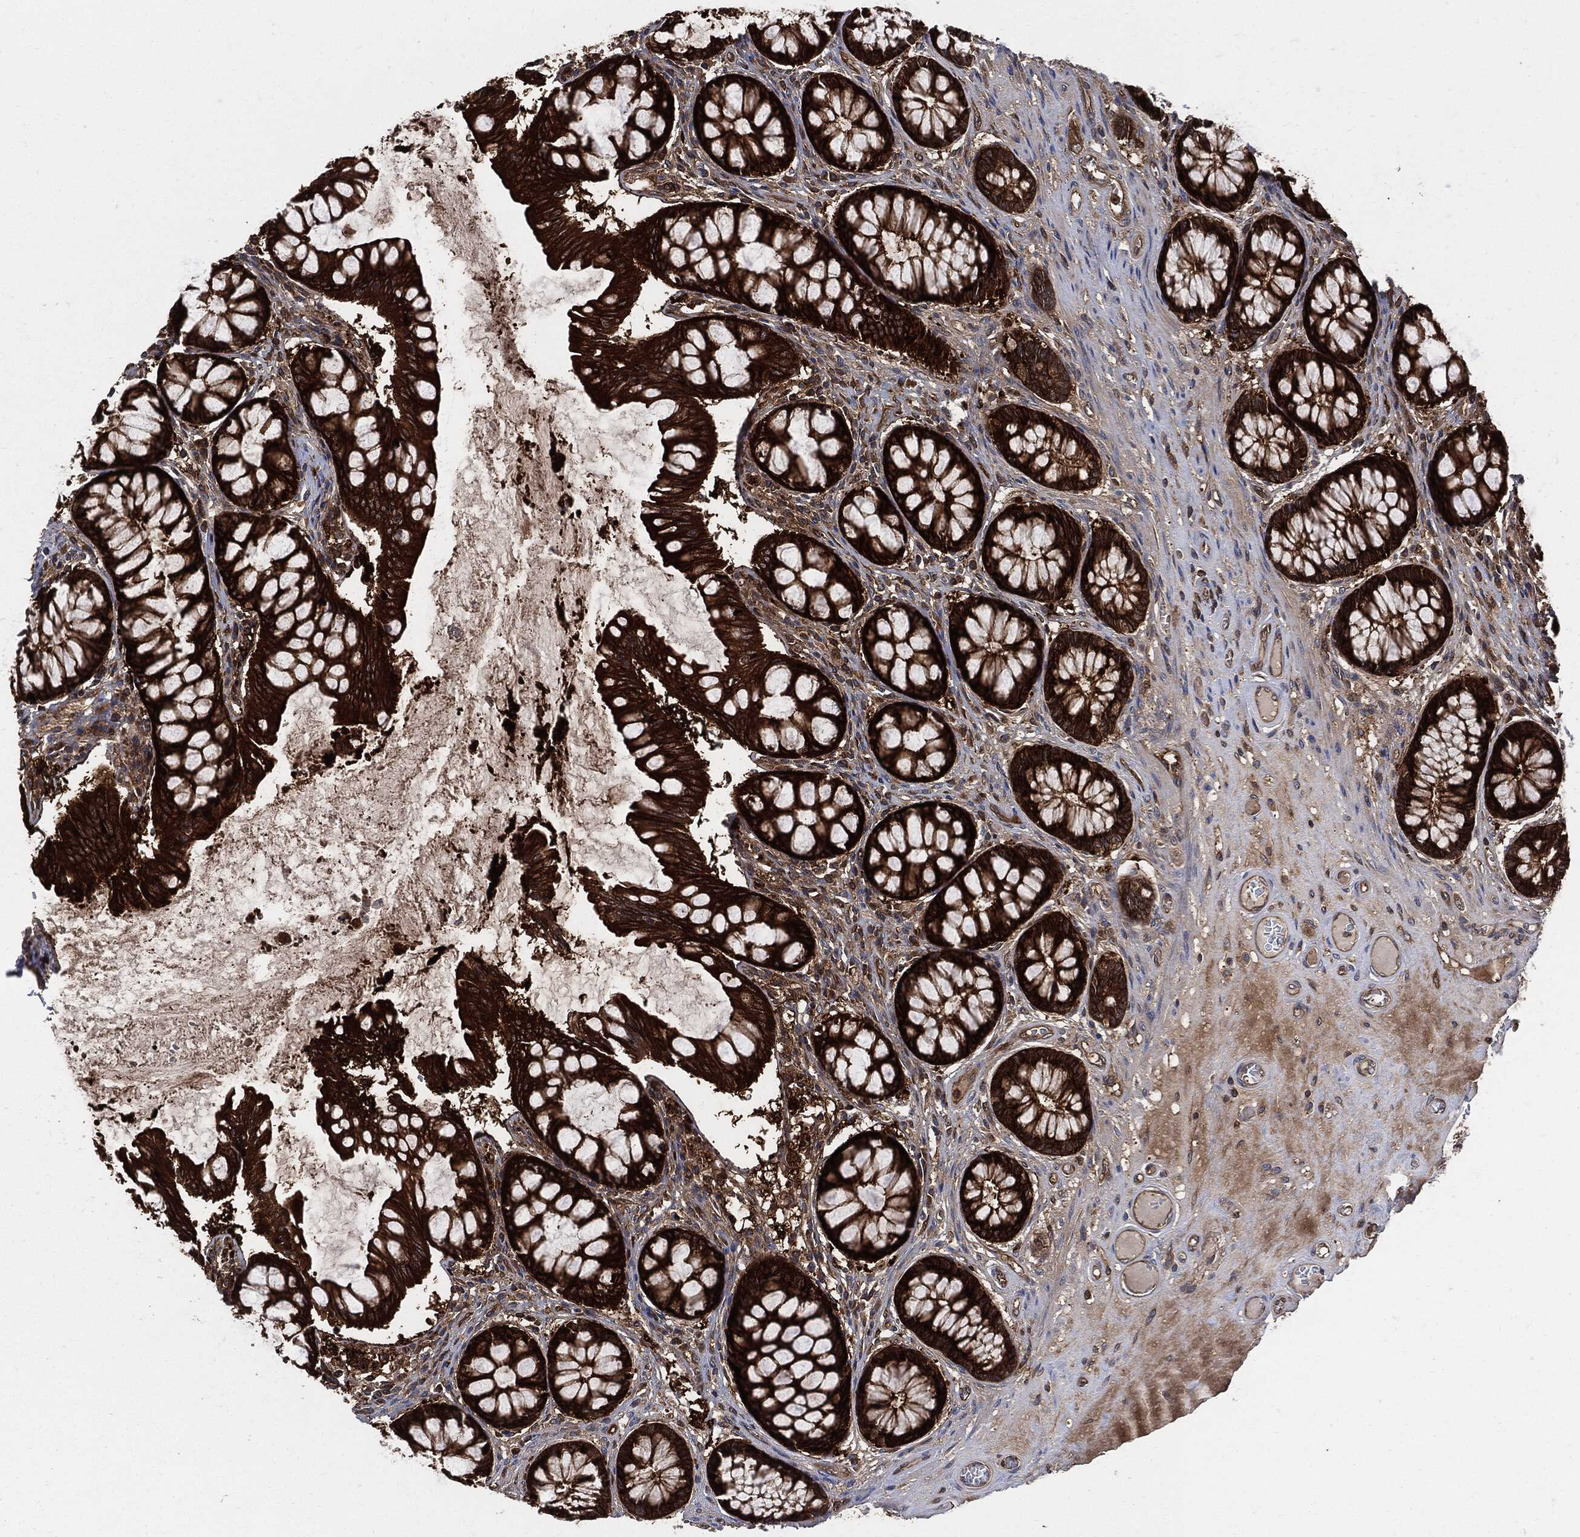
{"staining": {"intensity": "negative", "quantity": "none", "location": "none"}, "tissue": "colon", "cell_type": "Endothelial cells", "image_type": "normal", "snomed": [{"axis": "morphology", "description": "Normal tissue, NOS"}, {"axis": "topography", "description": "Colon"}], "caption": "Protein analysis of normal colon shows no significant positivity in endothelial cells. The staining was performed using DAB (3,3'-diaminobenzidine) to visualize the protein expression in brown, while the nuclei were stained in blue with hematoxylin (Magnification: 20x).", "gene": "XPNPEP1", "patient": {"sex": "female", "age": 65}}